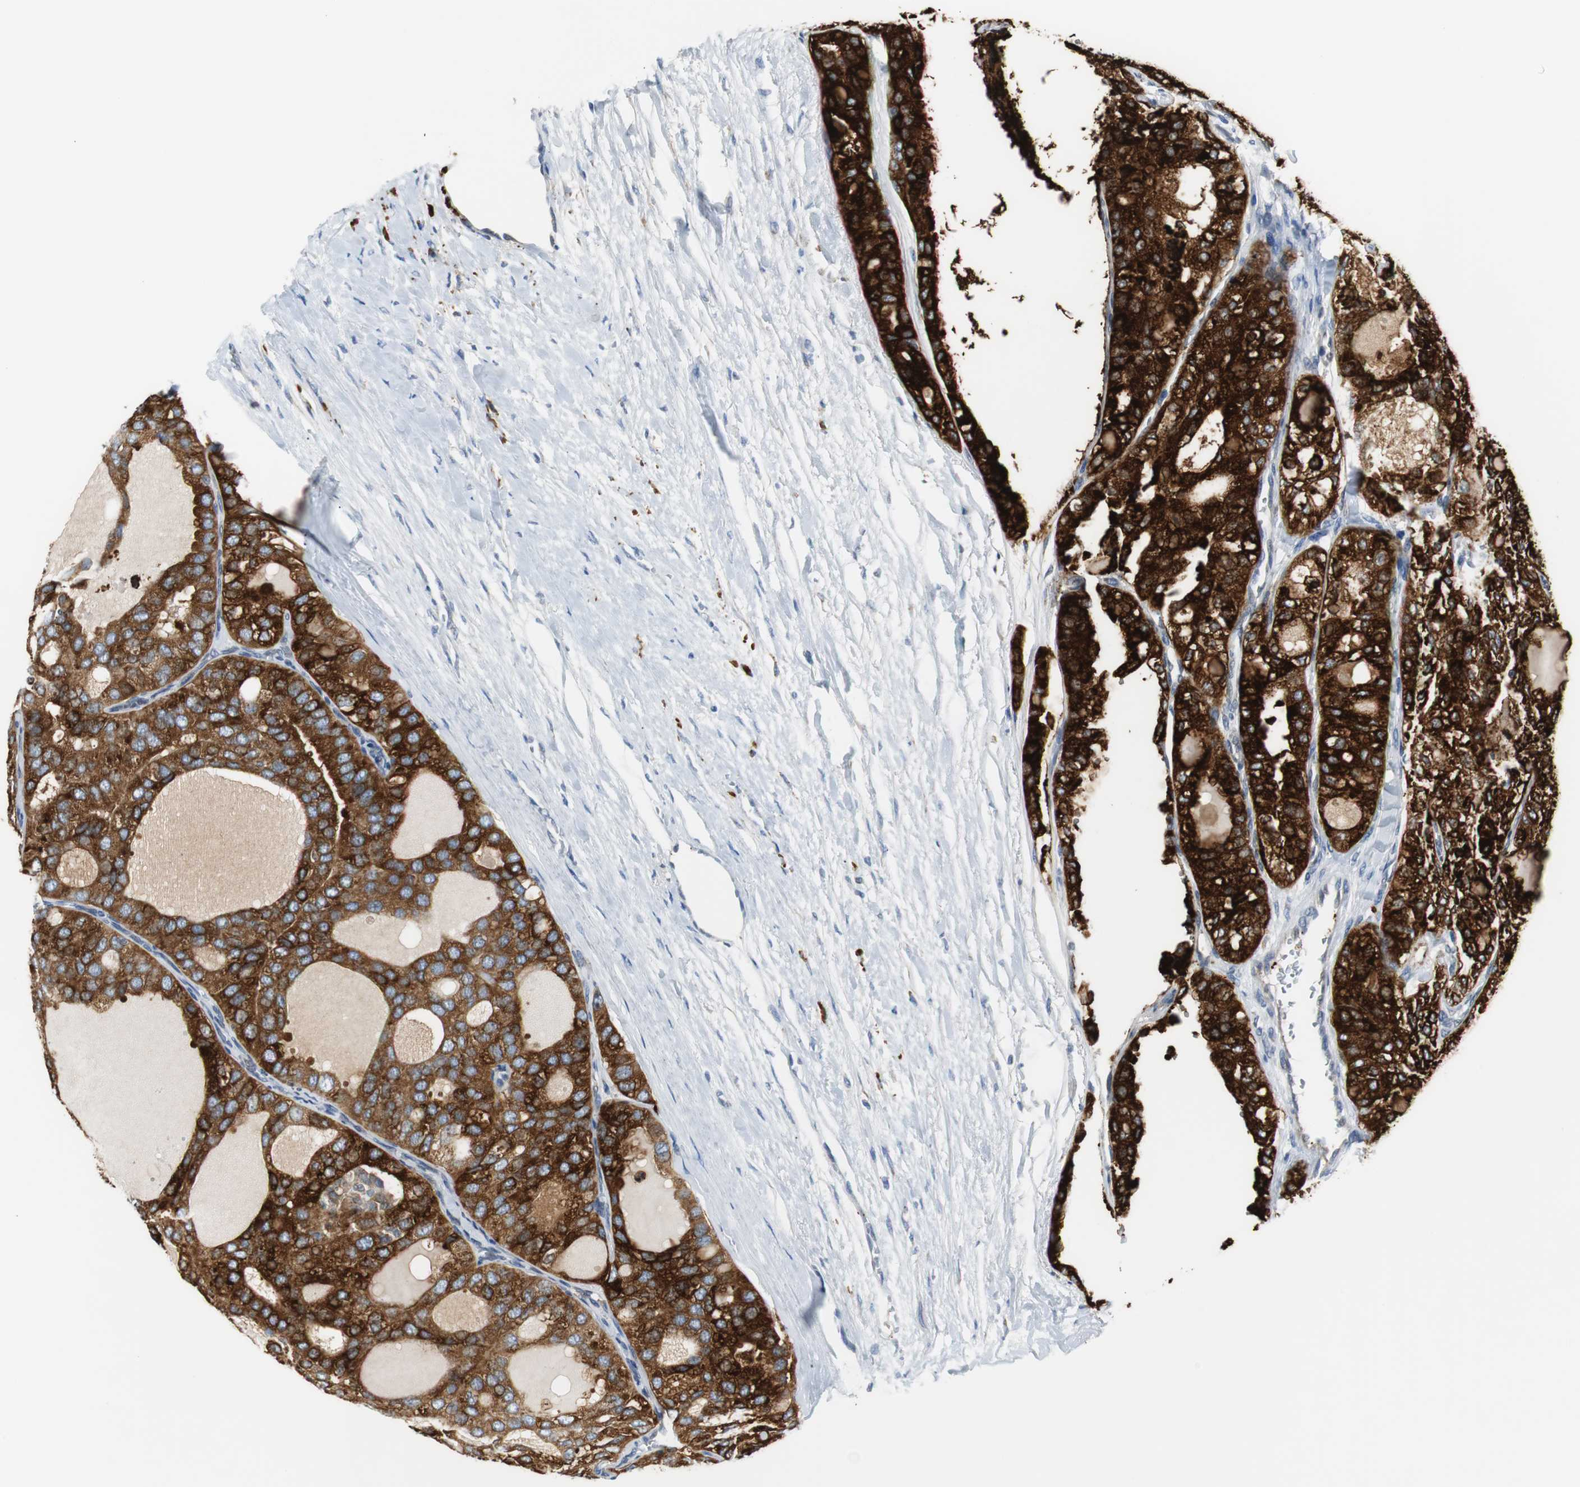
{"staining": {"intensity": "strong", "quantity": ">75%", "location": "cytoplasmic/membranous"}, "tissue": "thyroid cancer", "cell_type": "Tumor cells", "image_type": "cancer", "snomed": [{"axis": "morphology", "description": "Follicular adenoma carcinoma, NOS"}, {"axis": "topography", "description": "Thyroid gland"}], "caption": "Thyroid cancer stained with immunohistochemistry (IHC) exhibits strong cytoplasmic/membranous positivity in approximately >75% of tumor cells.", "gene": "PDIA4", "patient": {"sex": "male", "age": 75}}